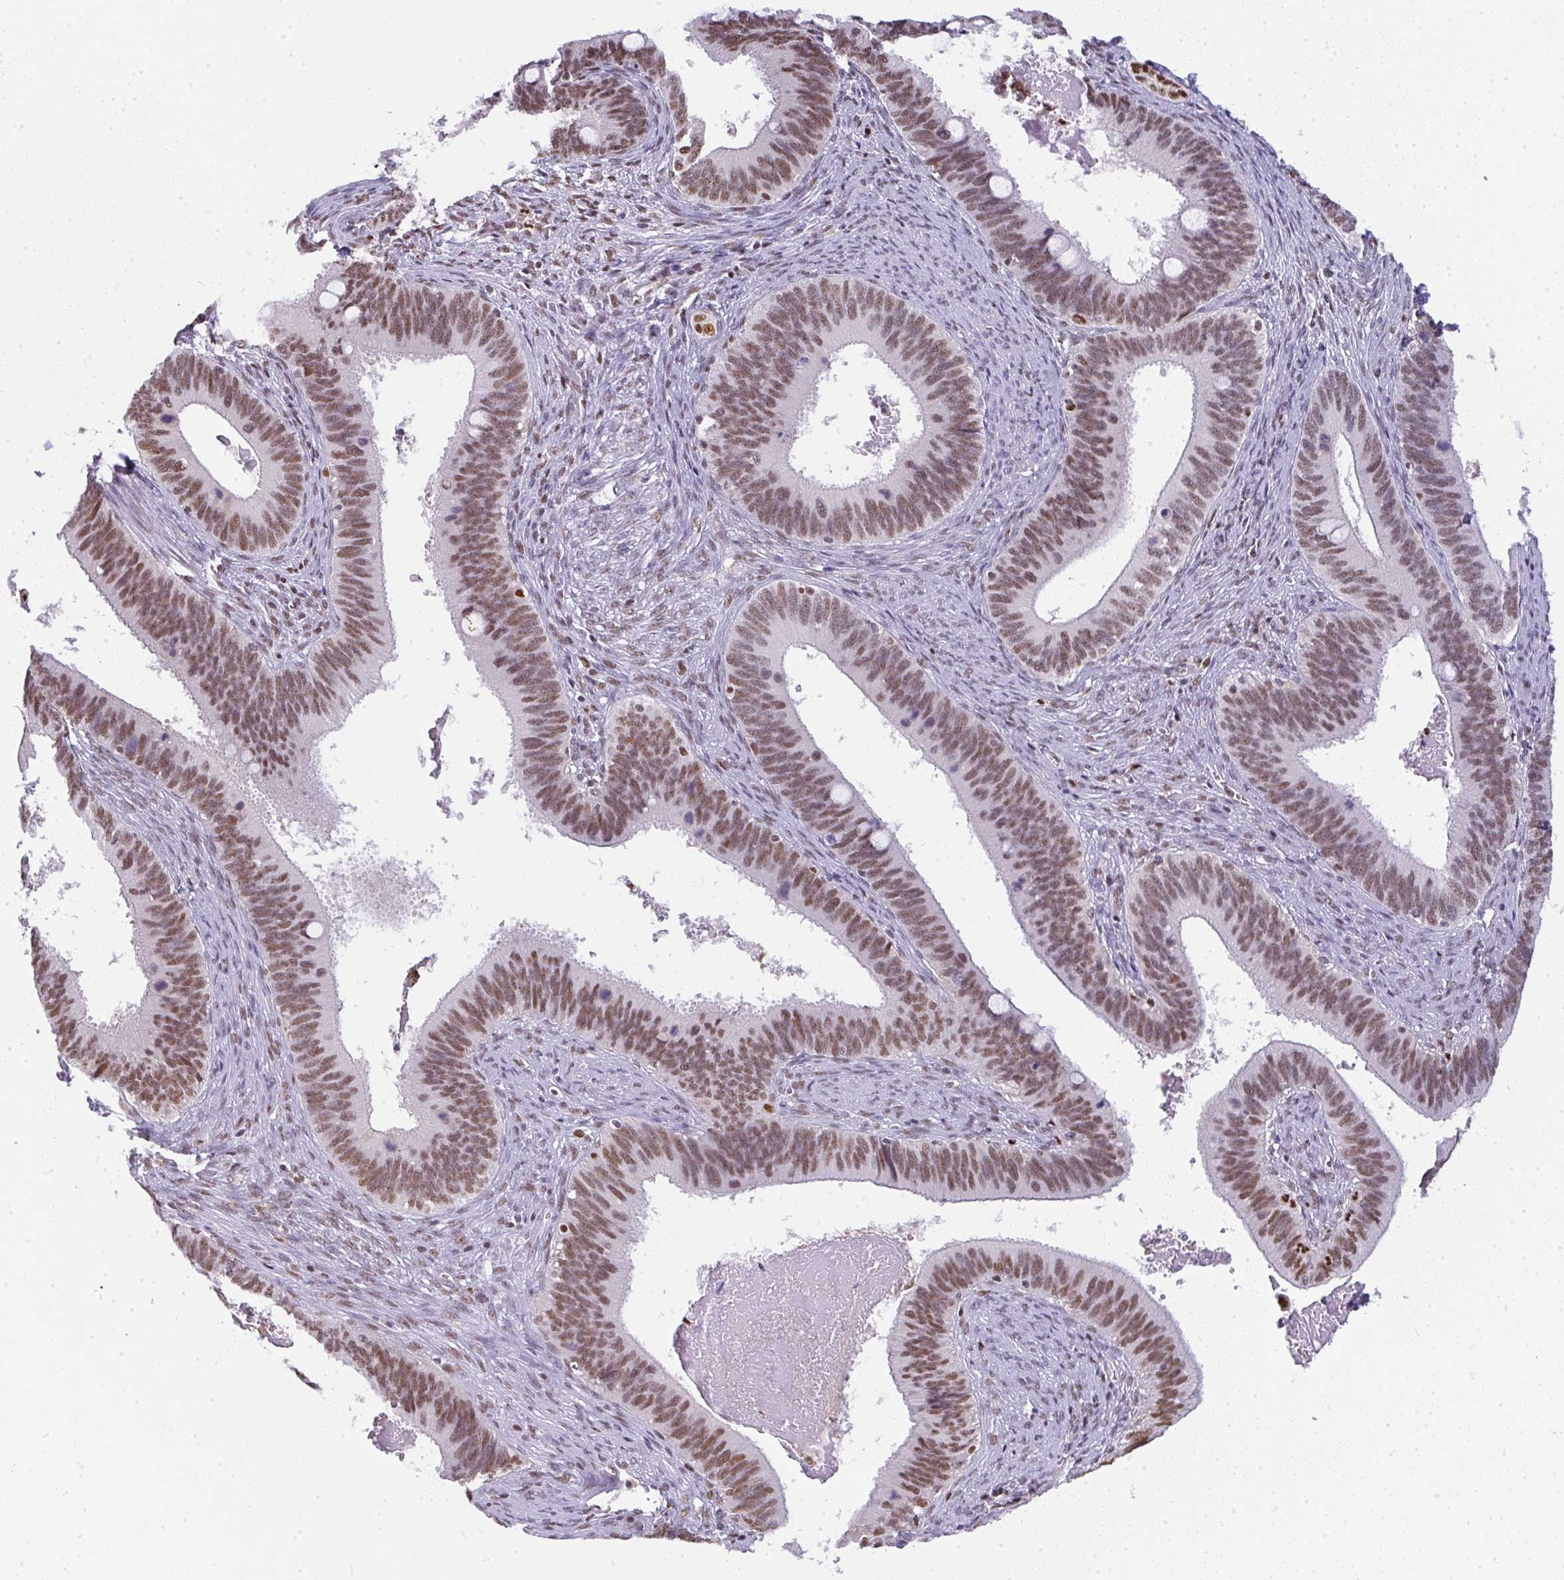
{"staining": {"intensity": "moderate", "quantity": ">75%", "location": "nuclear"}, "tissue": "cervical cancer", "cell_type": "Tumor cells", "image_type": "cancer", "snomed": [{"axis": "morphology", "description": "Adenocarcinoma, NOS"}, {"axis": "topography", "description": "Cervix"}], "caption": "Brown immunohistochemical staining in human cervical cancer (adenocarcinoma) shows moderate nuclear positivity in approximately >75% of tumor cells.", "gene": "BBX", "patient": {"sex": "female", "age": 42}}